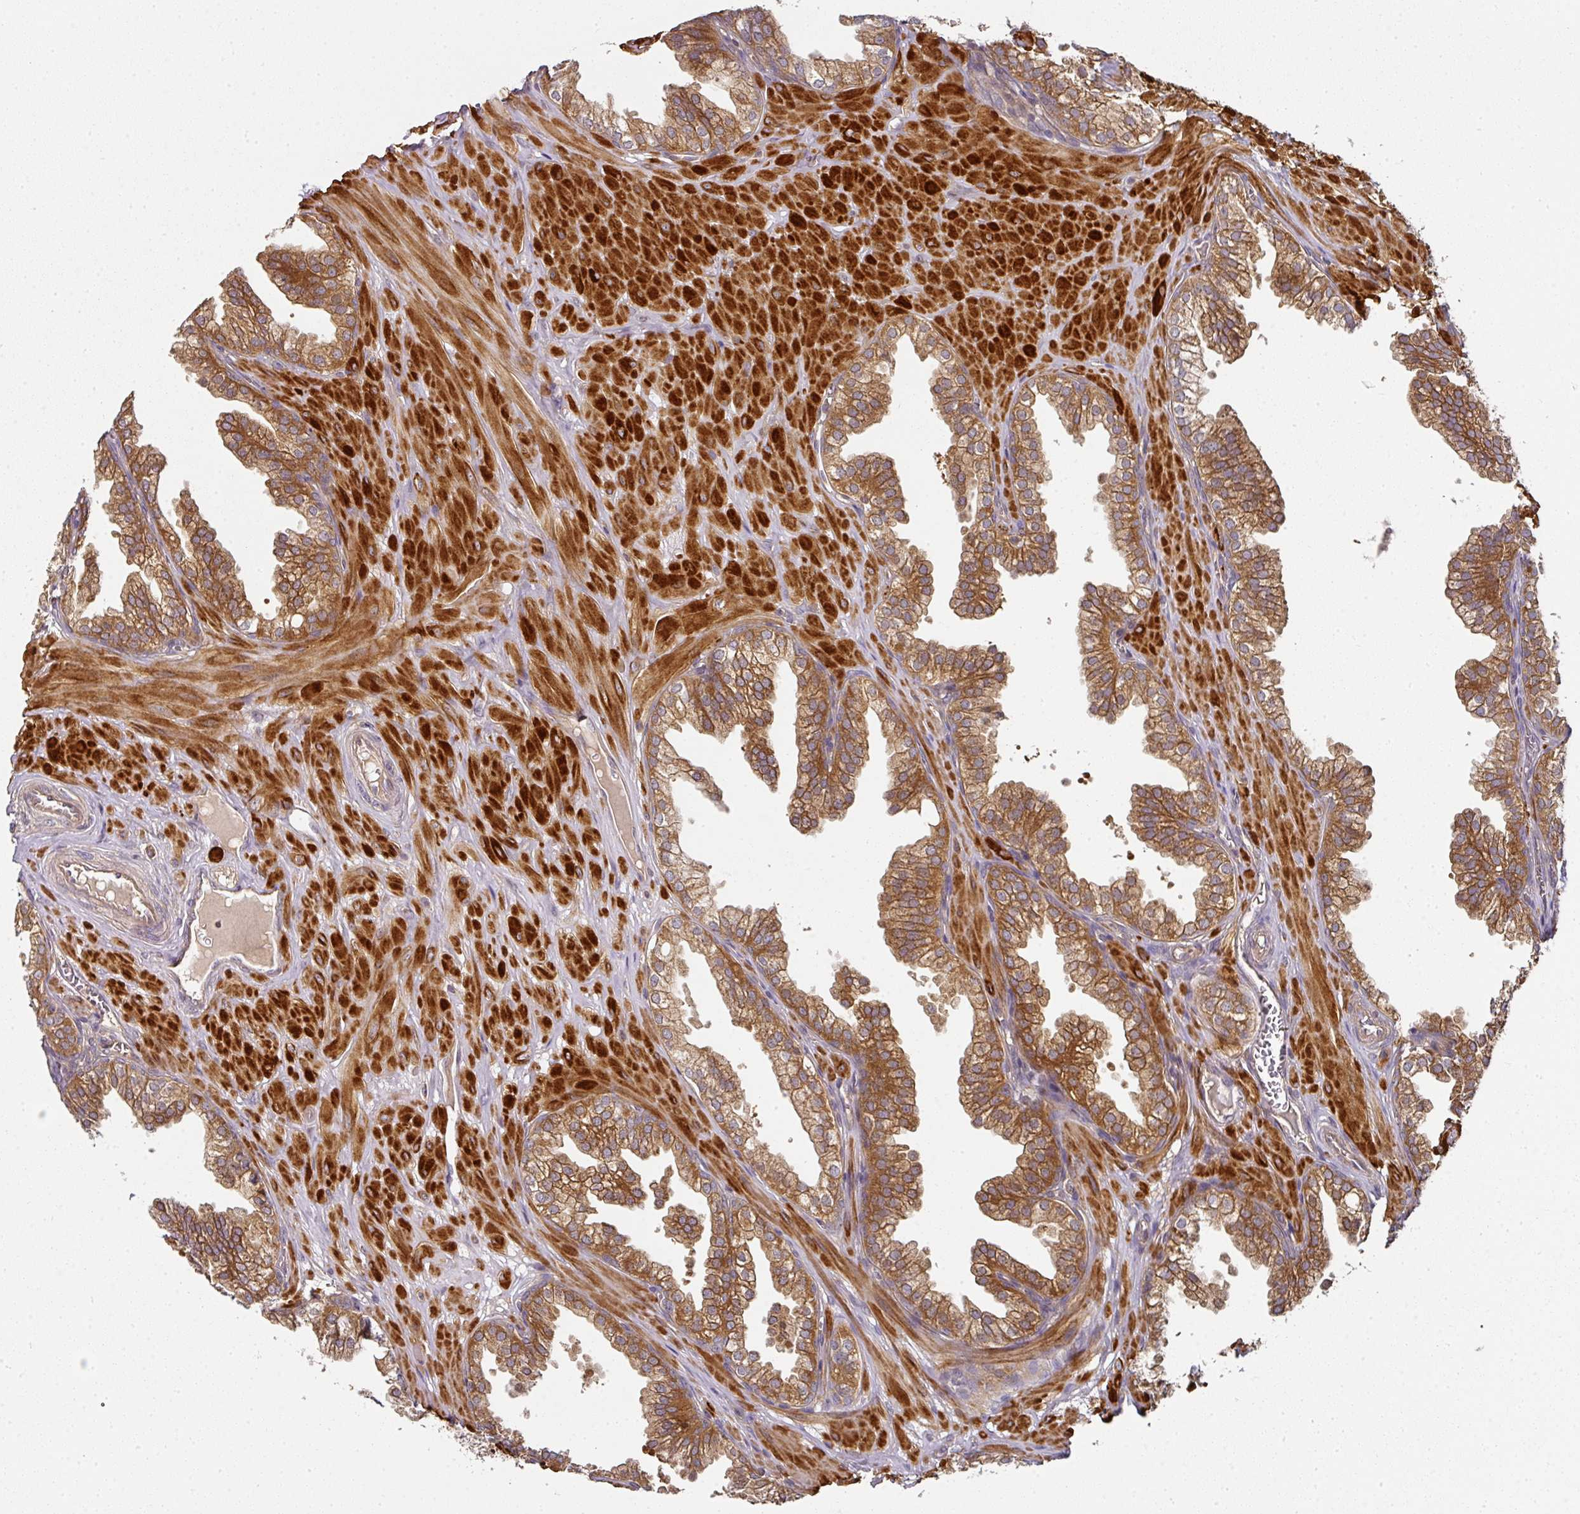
{"staining": {"intensity": "moderate", "quantity": ">75%", "location": "cytoplasmic/membranous"}, "tissue": "prostate", "cell_type": "Glandular cells", "image_type": "normal", "snomed": [{"axis": "morphology", "description": "Normal tissue, NOS"}, {"axis": "topography", "description": "Prostate"}, {"axis": "topography", "description": "Peripheral nerve tissue"}], "caption": "This is a micrograph of immunohistochemistry staining of normal prostate, which shows moderate positivity in the cytoplasmic/membranous of glandular cells.", "gene": "MAP2K2", "patient": {"sex": "male", "age": 55}}